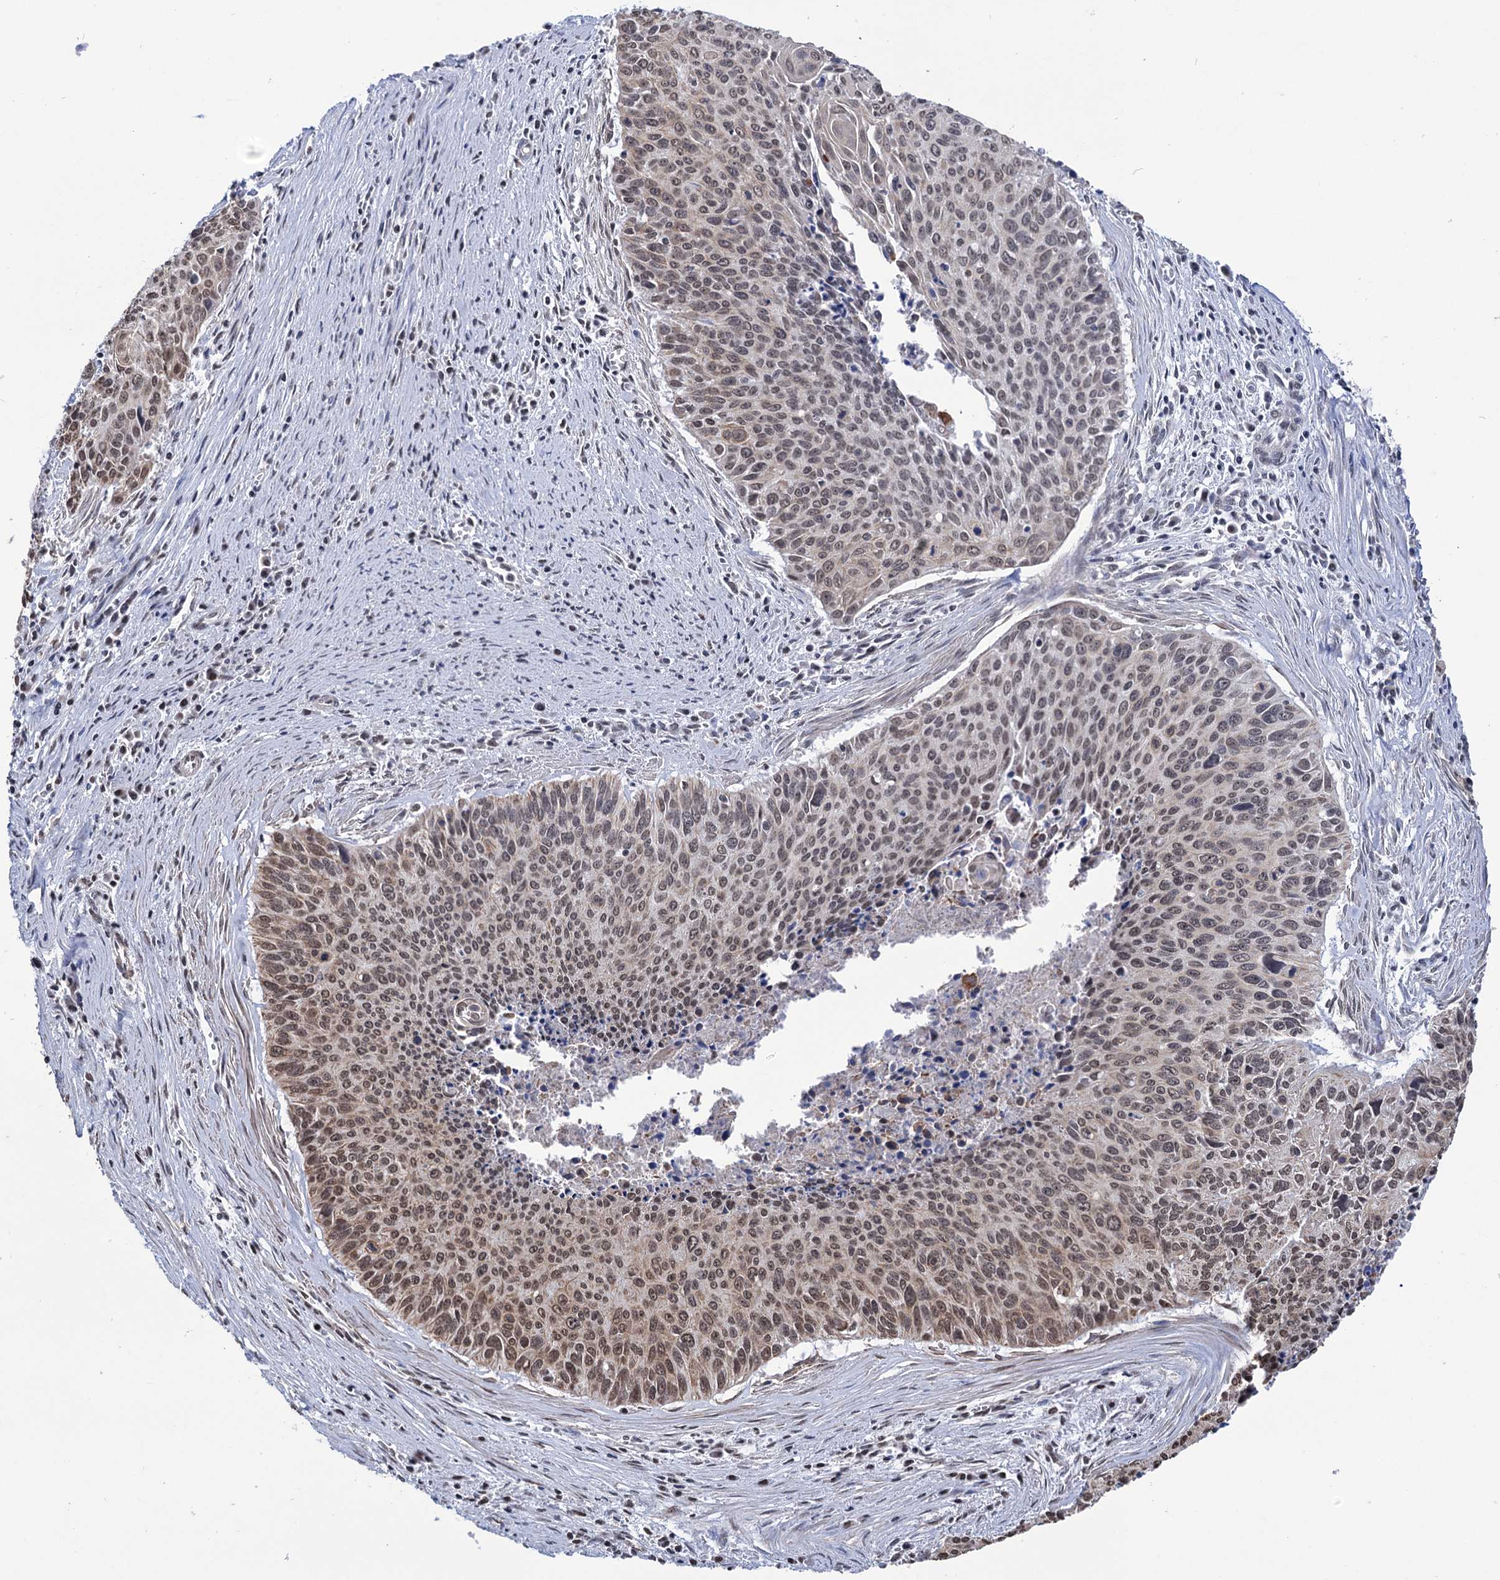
{"staining": {"intensity": "moderate", "quantity": ">75%", "location": "nuclear"}, "tissue": "cervical cancer", "cell_type": "Tumor cells", "image_type": "cancer", "snomed": [{"axis": "morphology", "description": "Squamous cell carcinoma, NOS"}, {"axis": "topography", "description": "Cervix"}], "caption": "Immunohistochemical staining of cervical cancer (squamous cell carcinoma) exhibits medium levels of moderate nuclear protein staining in approximately >75% of tumor cells.", "gene": "ABHD10", "patient": {"sex": "female", "age": 55}}